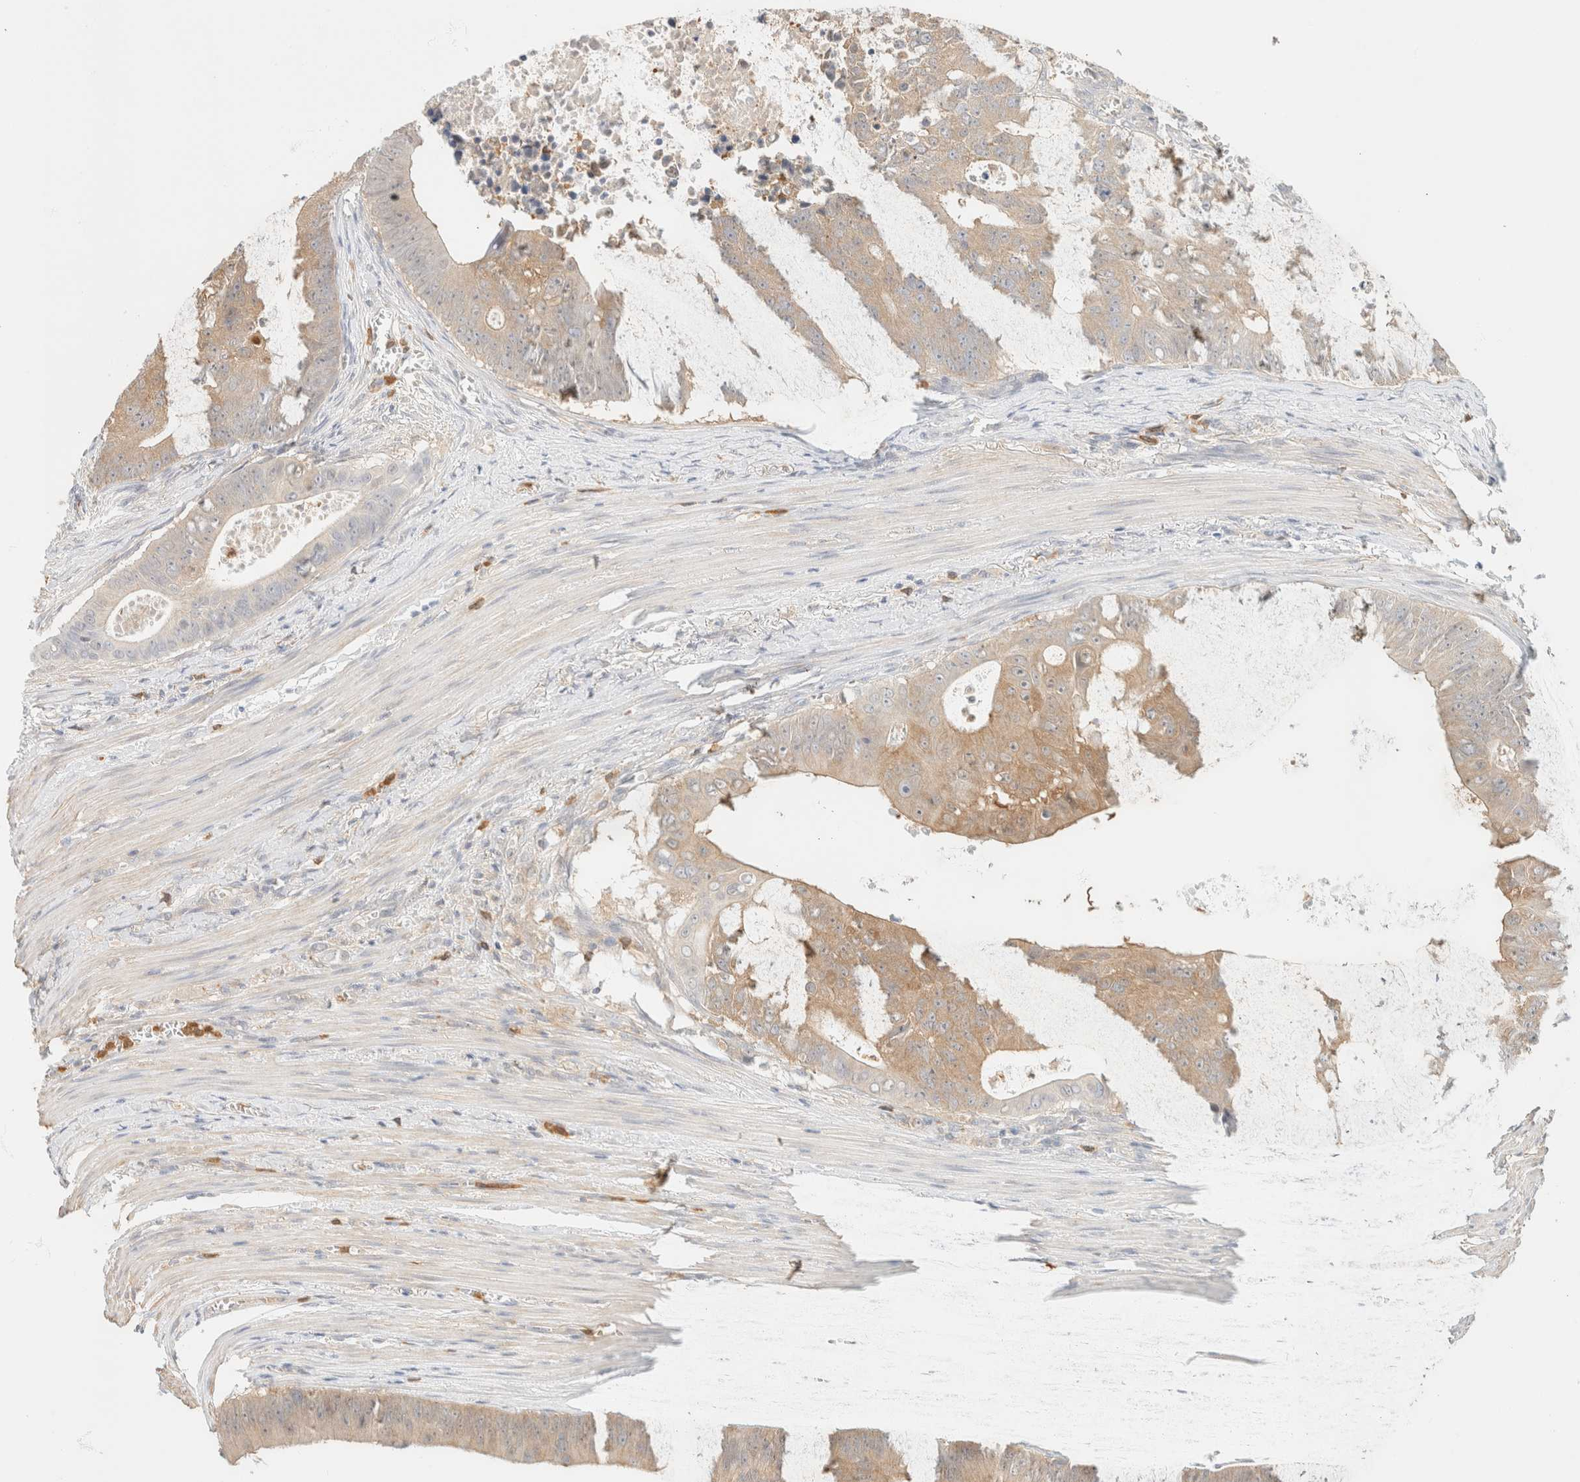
{"staining": {"intensity": "weak", "quantity": ">75%", "location": "cytoplasmic/membranous"}, "tissue": "colorectal cancer", "cell_type": "Tumor cells", "image_type": "cancer", "snomed": [{"axis": "morphology", "description": "Adenocarcinoma, NOS"}, {"axis": "topography", "description": "Colon"}], "caption": "Weak cytoplasmic/membranous expression for a protein is identified in approximately >75% of tumor cells of colorectal adenocarcinoma using IHC.", "gene": "GPI", "patient": {"sex": "male", "age": 87}}